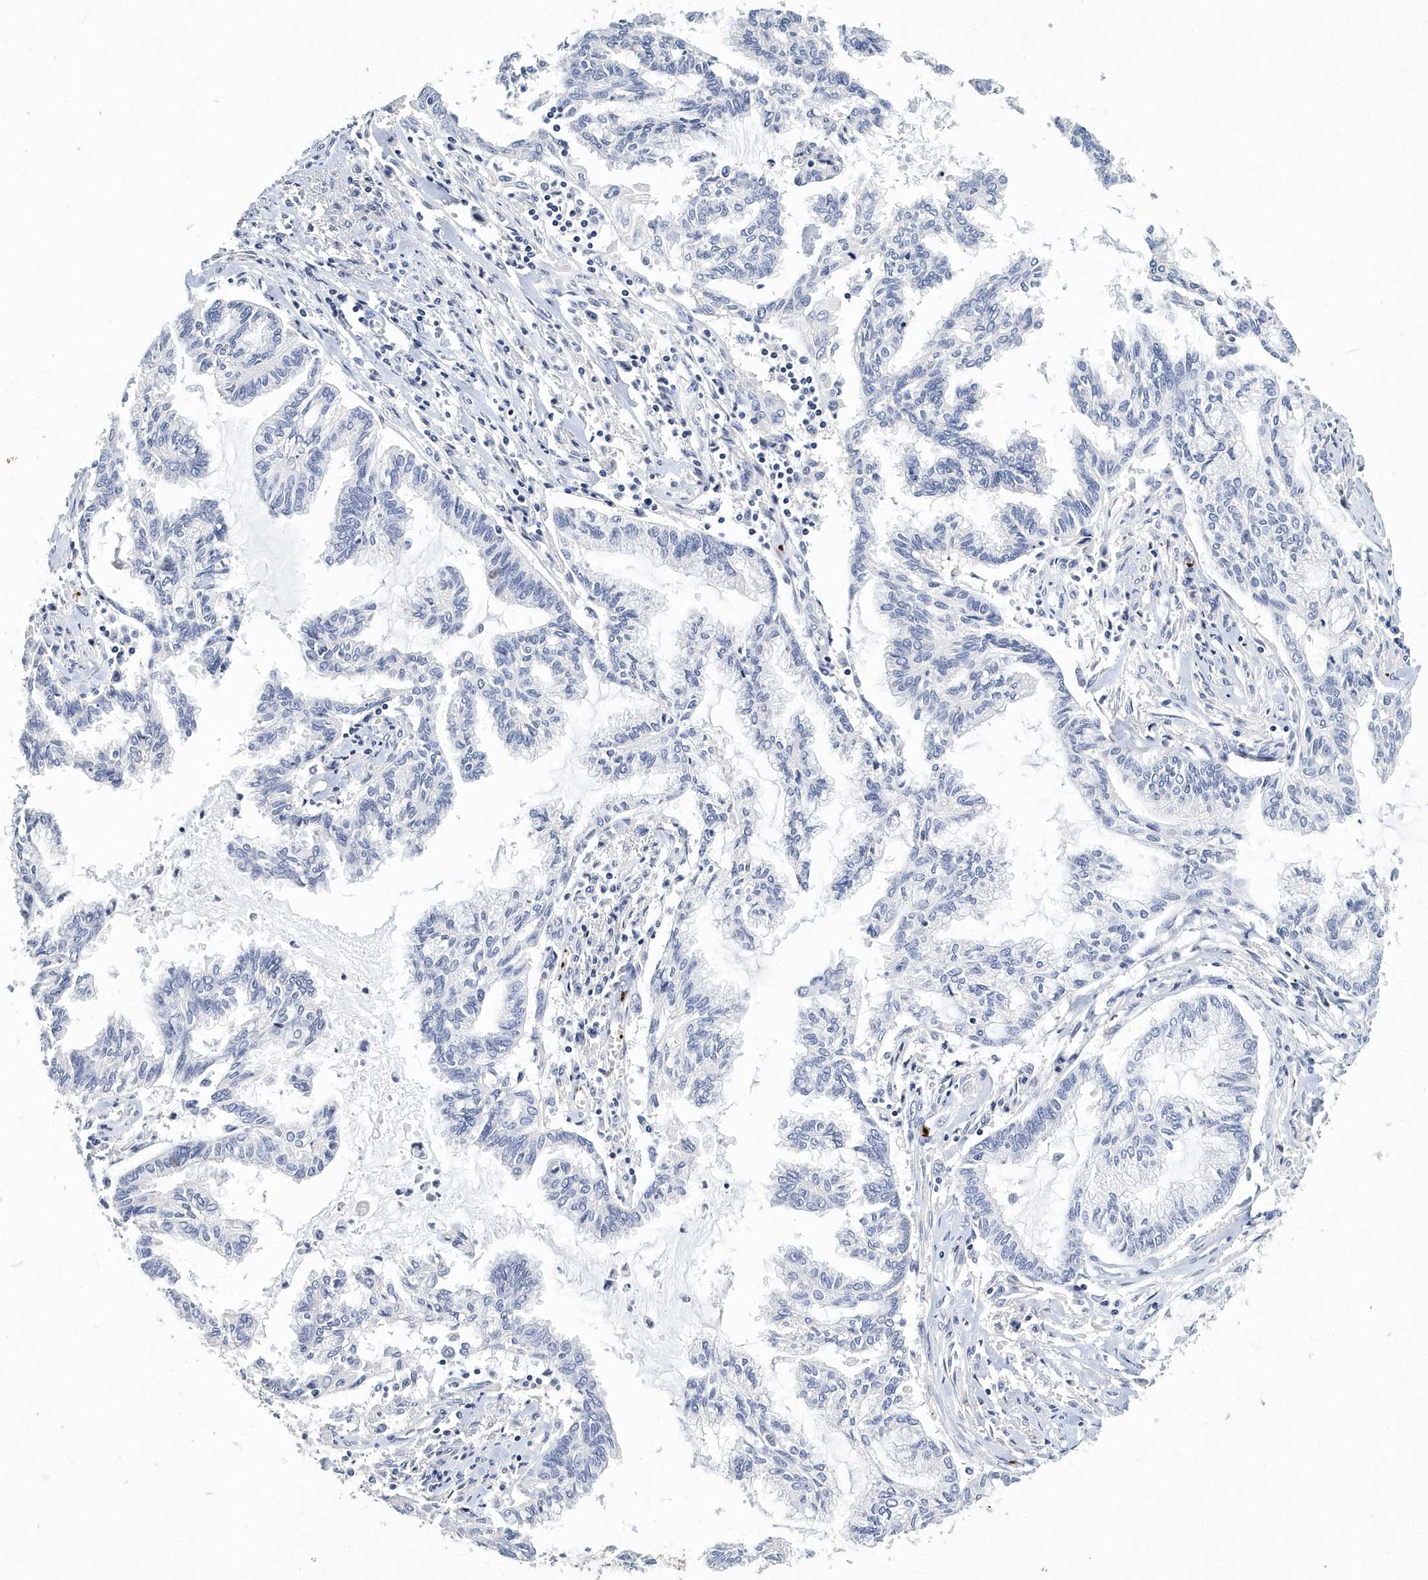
{"staining": {"intensity": "negative", "quantity": "none", "location": "none"}, "tissue": "endometrial cancer", "cell_type": "Tumor cells", "image_type": "cancer", "snomed": [{"axis": "morphology", "description": "Adenocarcinoma, NOS"}, {"axis": "topography", "description": "Endometrium"}], "caption": "The histopathology image exhibits no staining of tumor cells in endometrial cancer (adenocarcinoma).", "gene": "ITGA2B", "patient": {"sex": "female", "age": 86}}